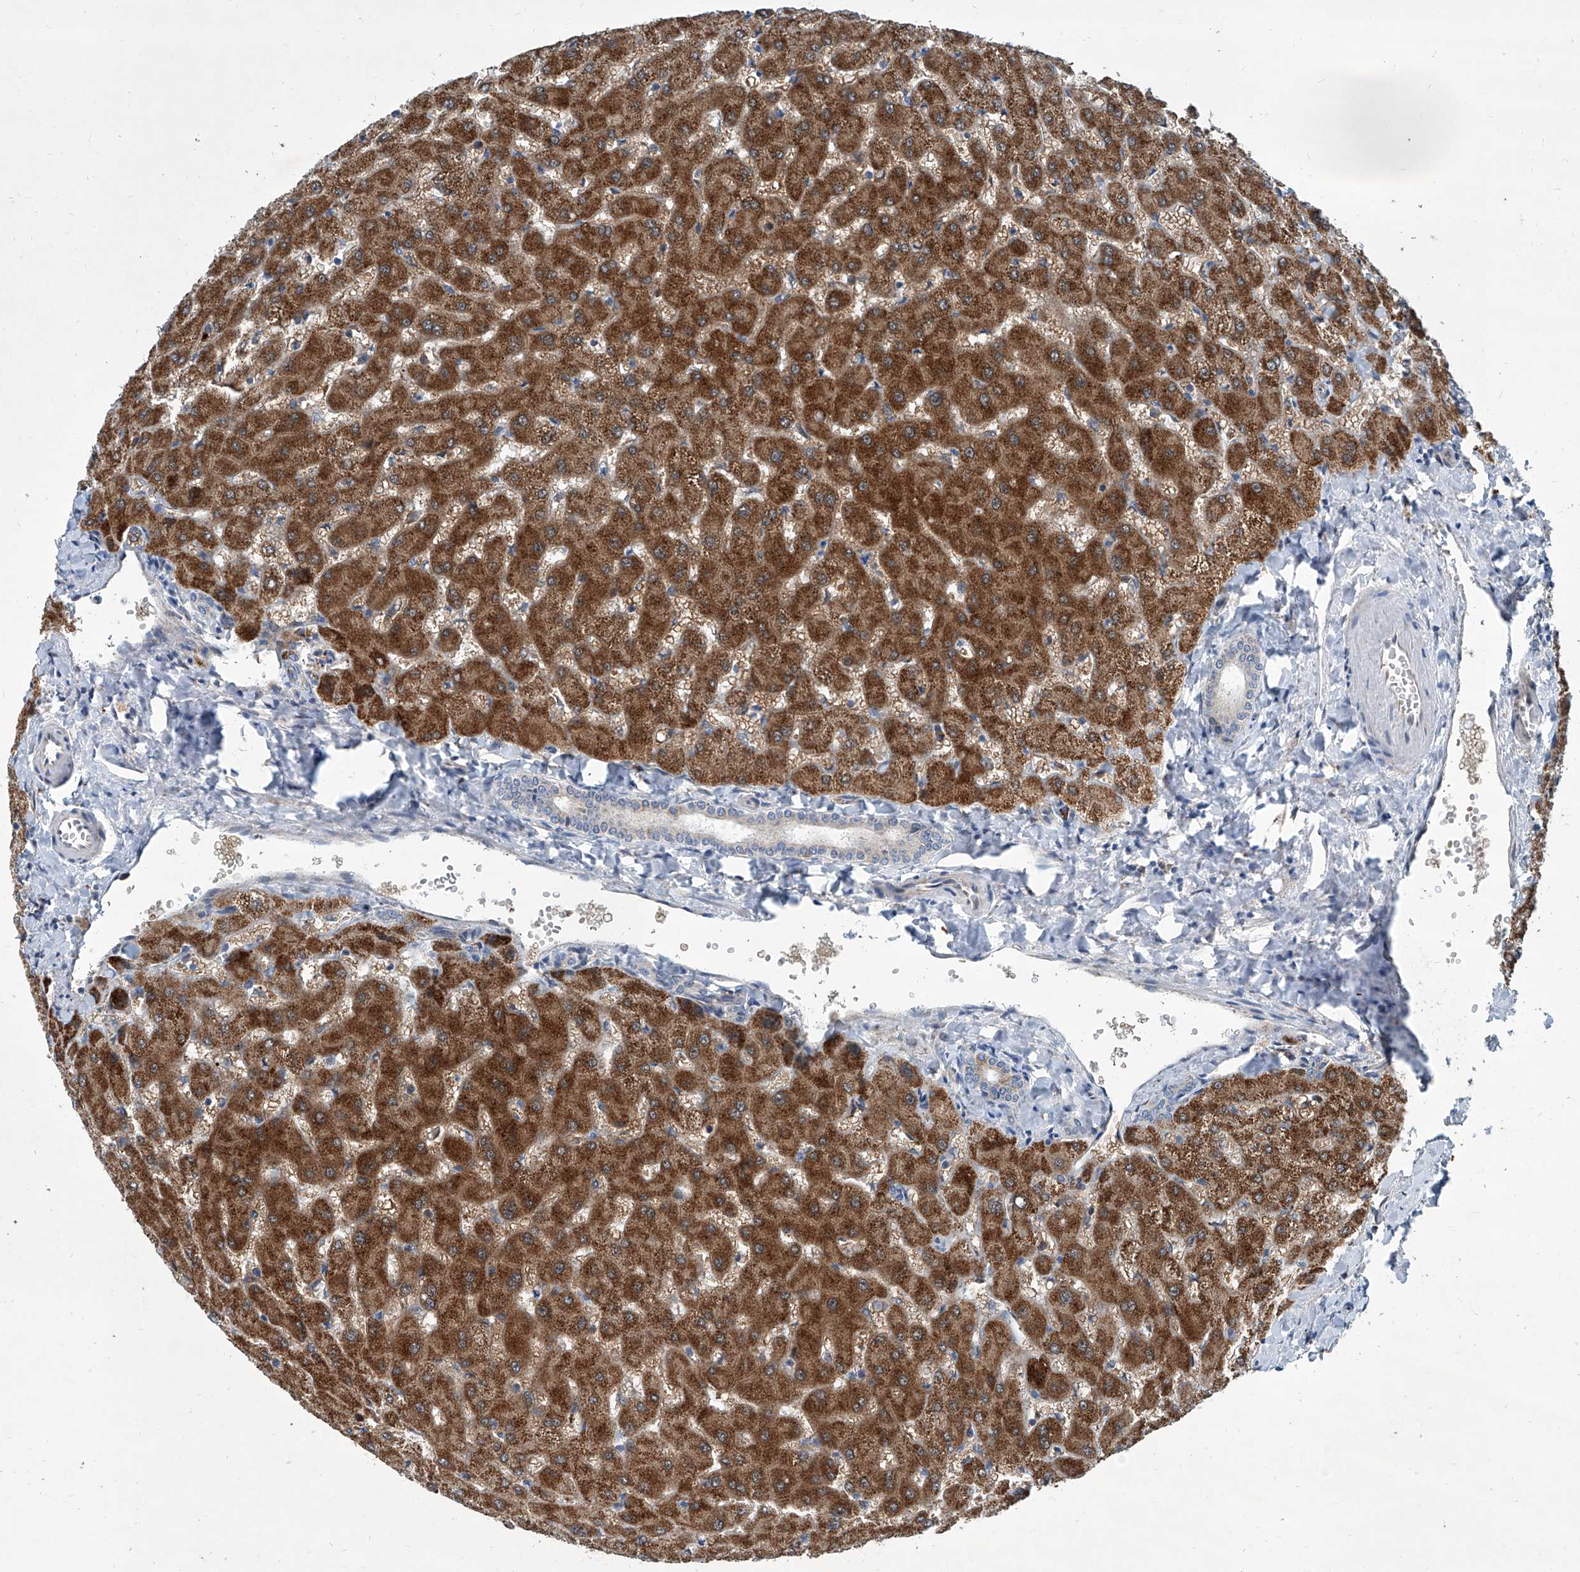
{"staining": {"intensity": "weak", "quantity": "25%-75%", "location": "cytoplasmic/membranous"}, "tissue": "liver", "cell_type": "Cholangiocytes", "image_type": "normal", "snomed": [{"axis": "morphology", "description": "Normal tissue, NOS"}, {"axis": "topography", "description": "Liver"}], "caption": "Immunohistochemical staining of benign liver demonstrates low levels of weak cytoplasmic/membranous expression in approximately 25%-75% of cholangiocytes.", "gene": "USP48", "patient": {"sex": "female", "age": 63}}